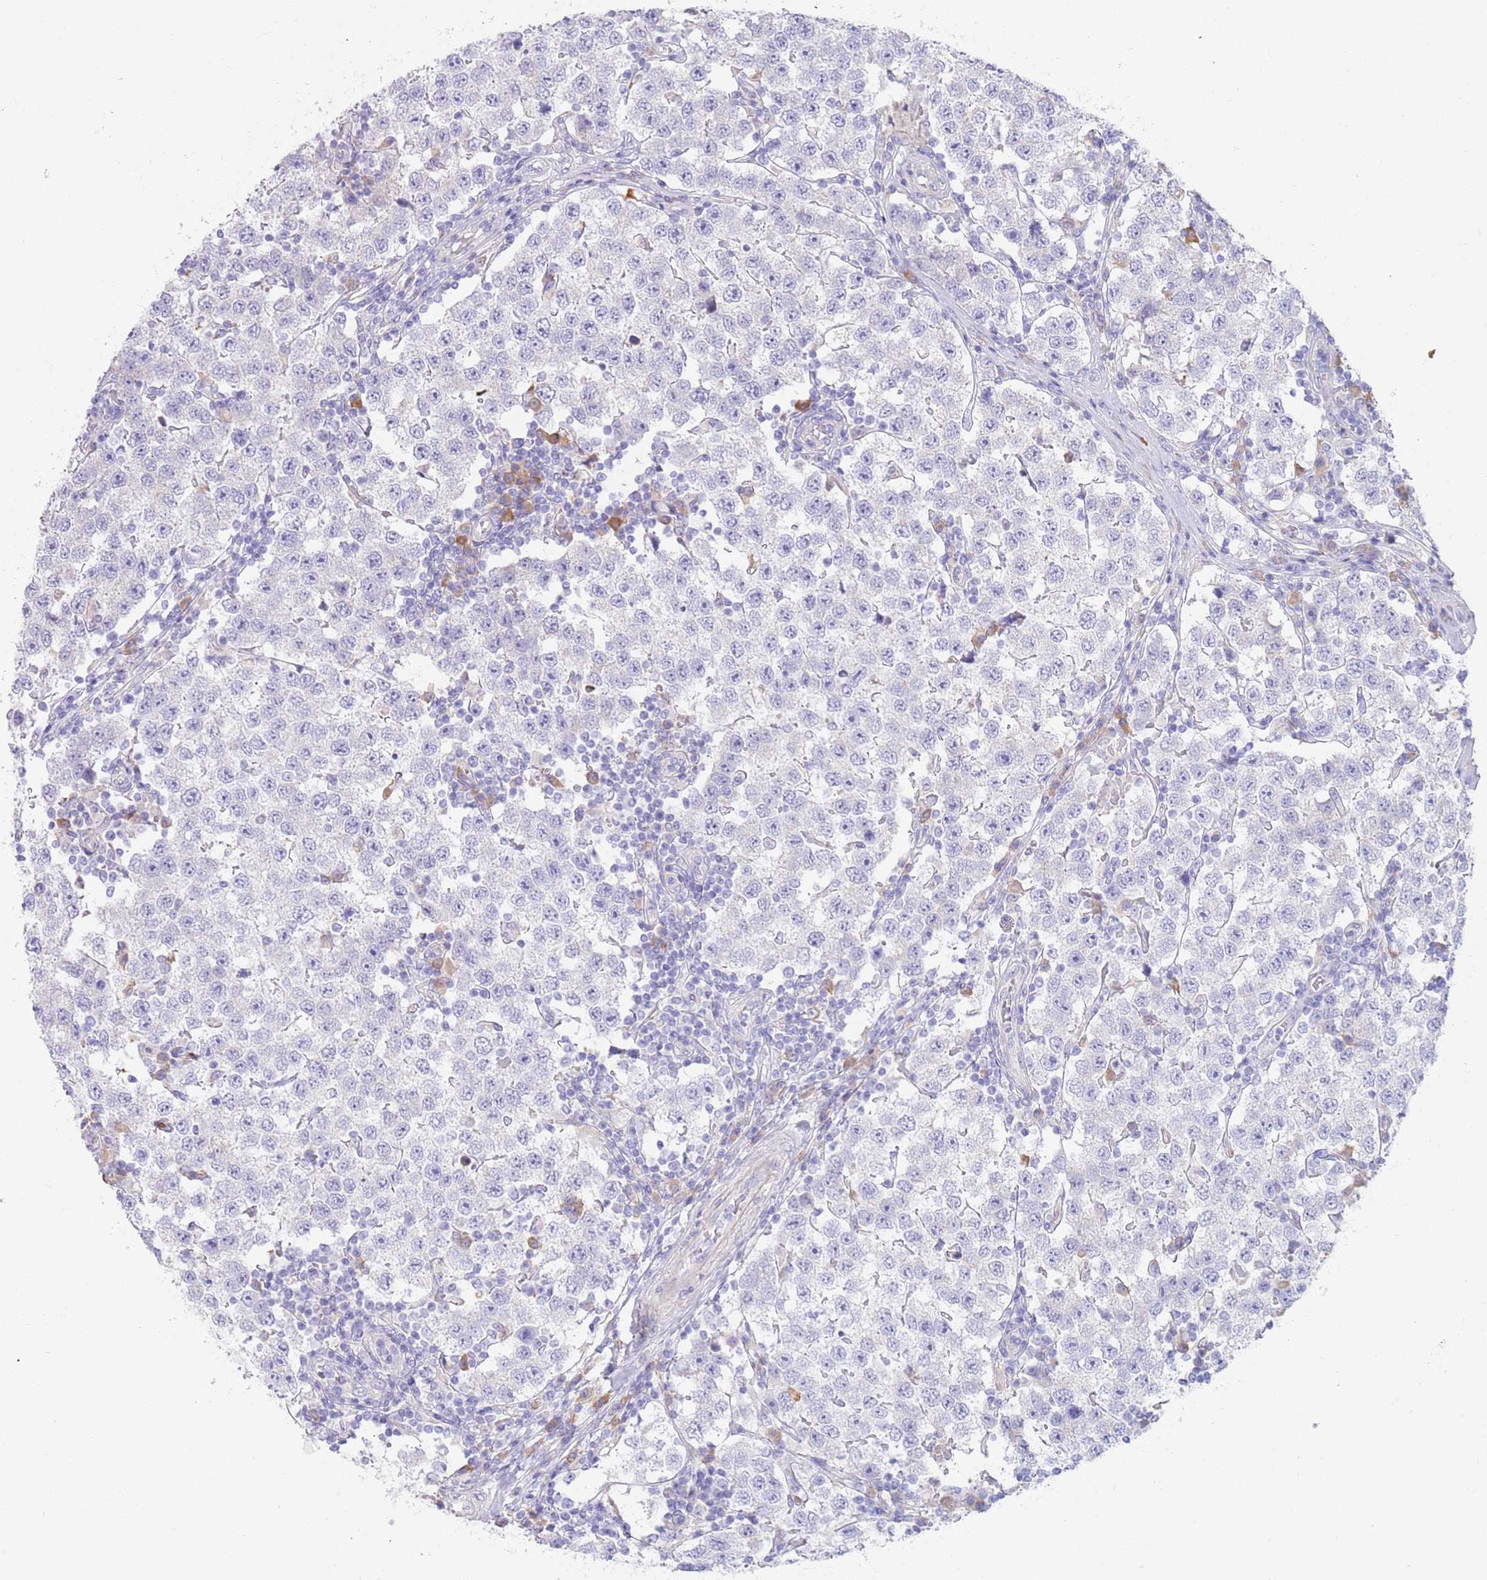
{"staining": {"intensity": "negative", "quantity": "none", "location": "none"}, "tissue": "testis cancer", "cell_type": "Tumor cells", "image_type": "cancer", "snomed": [{"axis": "morphology", "description": "Seminoma, NOS"}, {"axis": "topography", "description": "Testis"}], "caption": "The micrograph shows no staining of tumor cells in testis cancer.", "gene": "CCDC149", "patient": {"sex": "male", "age": 34}}